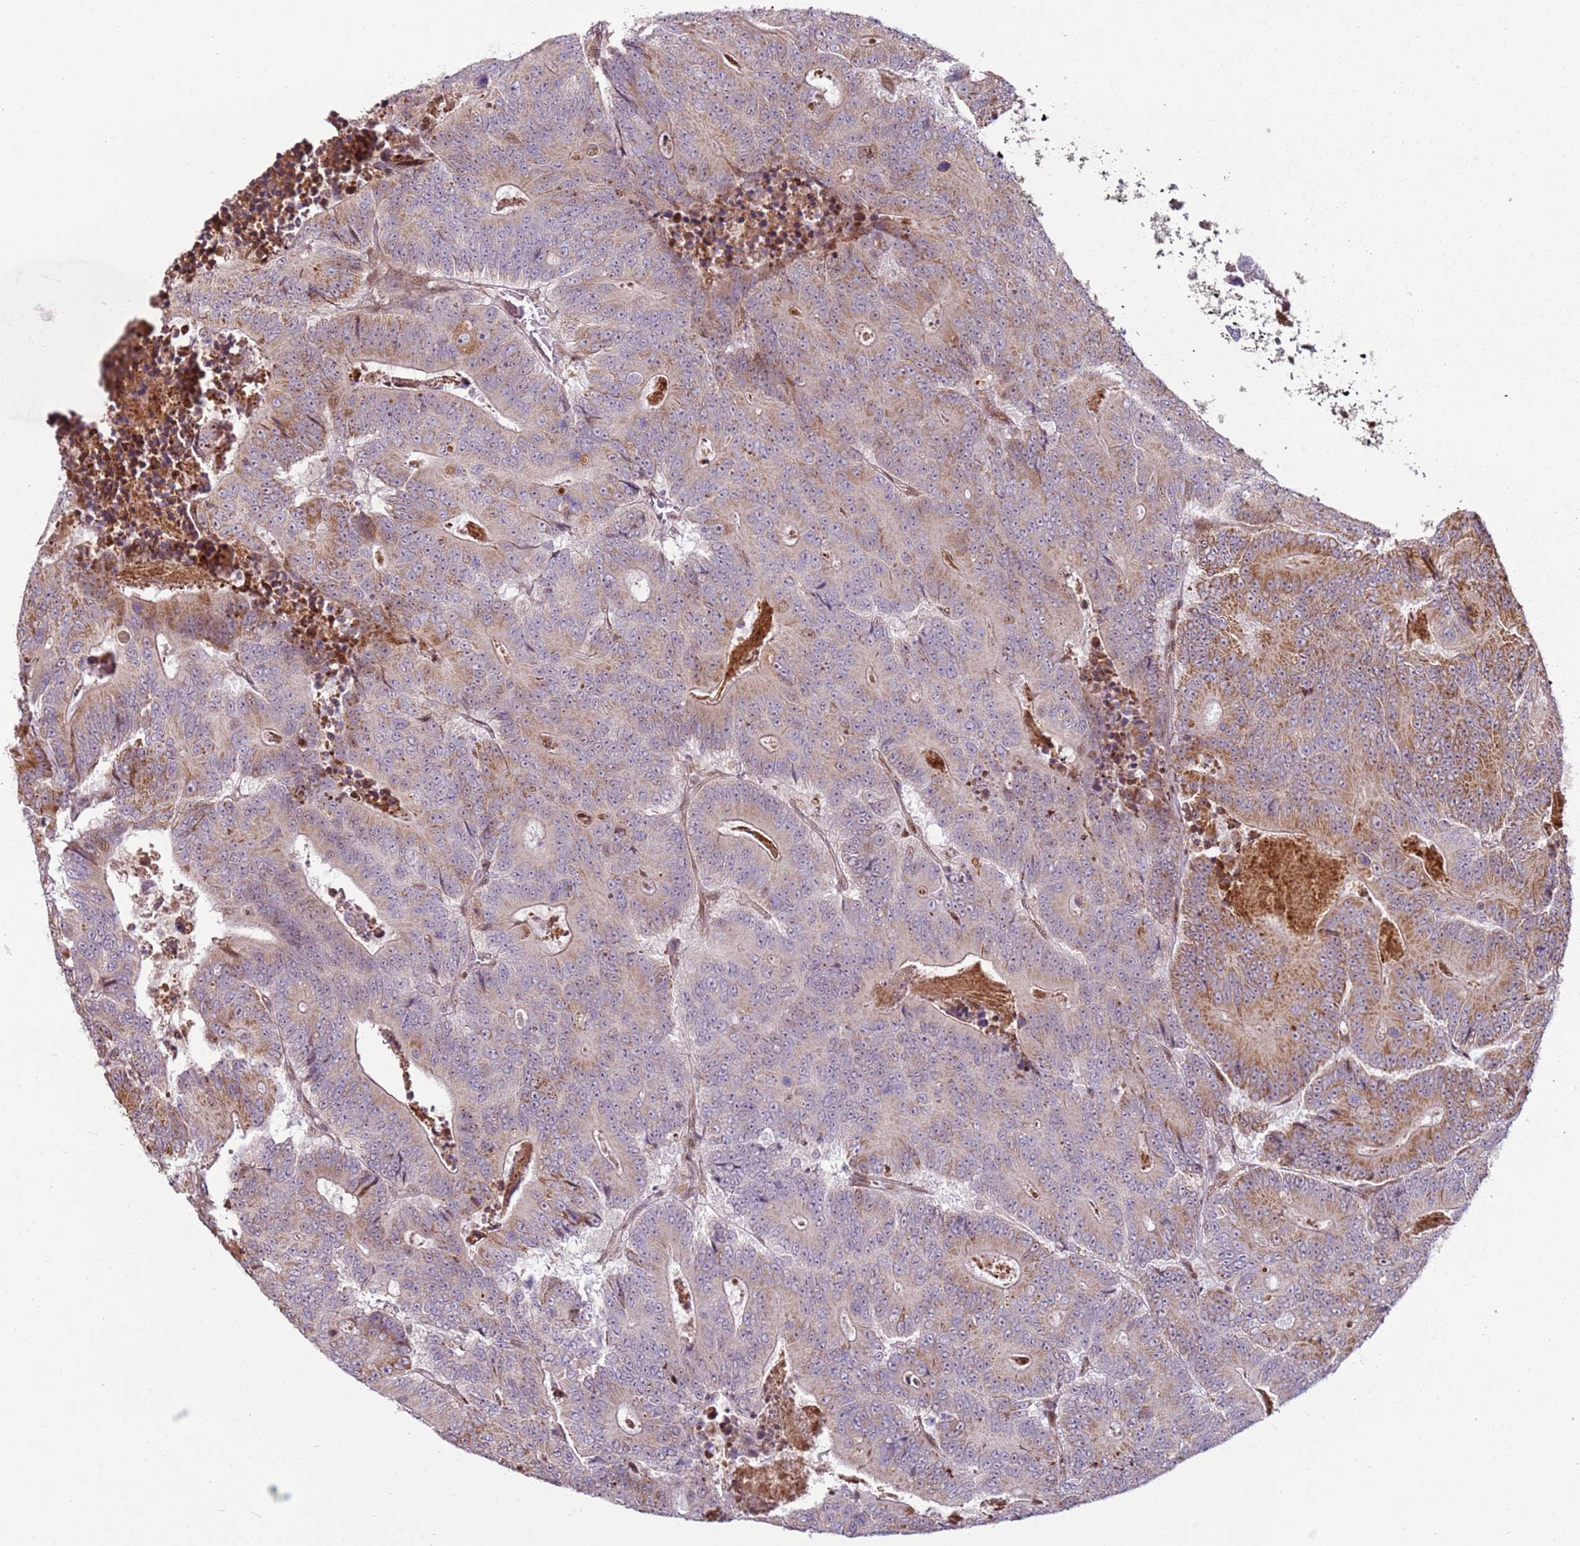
{"staining": {"intensity": "moderate", "quantity": "25%-75%", "location": "cytoplasmic/membranous"}, "tissue": "colorectal cancer", "cell_type": "Tumor cells", "image_type": "cancer", "snomed": [{"axis": "morphology", "description": "Adenocarcinoma, NOS"}, {"axis": "topography", "description": "Colon"}], "caption": "A high-resolution image shows immunohistochemistry staining of colorectal cancer, which reveals moderate cytoplasmic/membranous positivity in about 25%-75% of tumor cells.", "gene": "PCTP", "patient": {"sex": "male", "age": 83}}